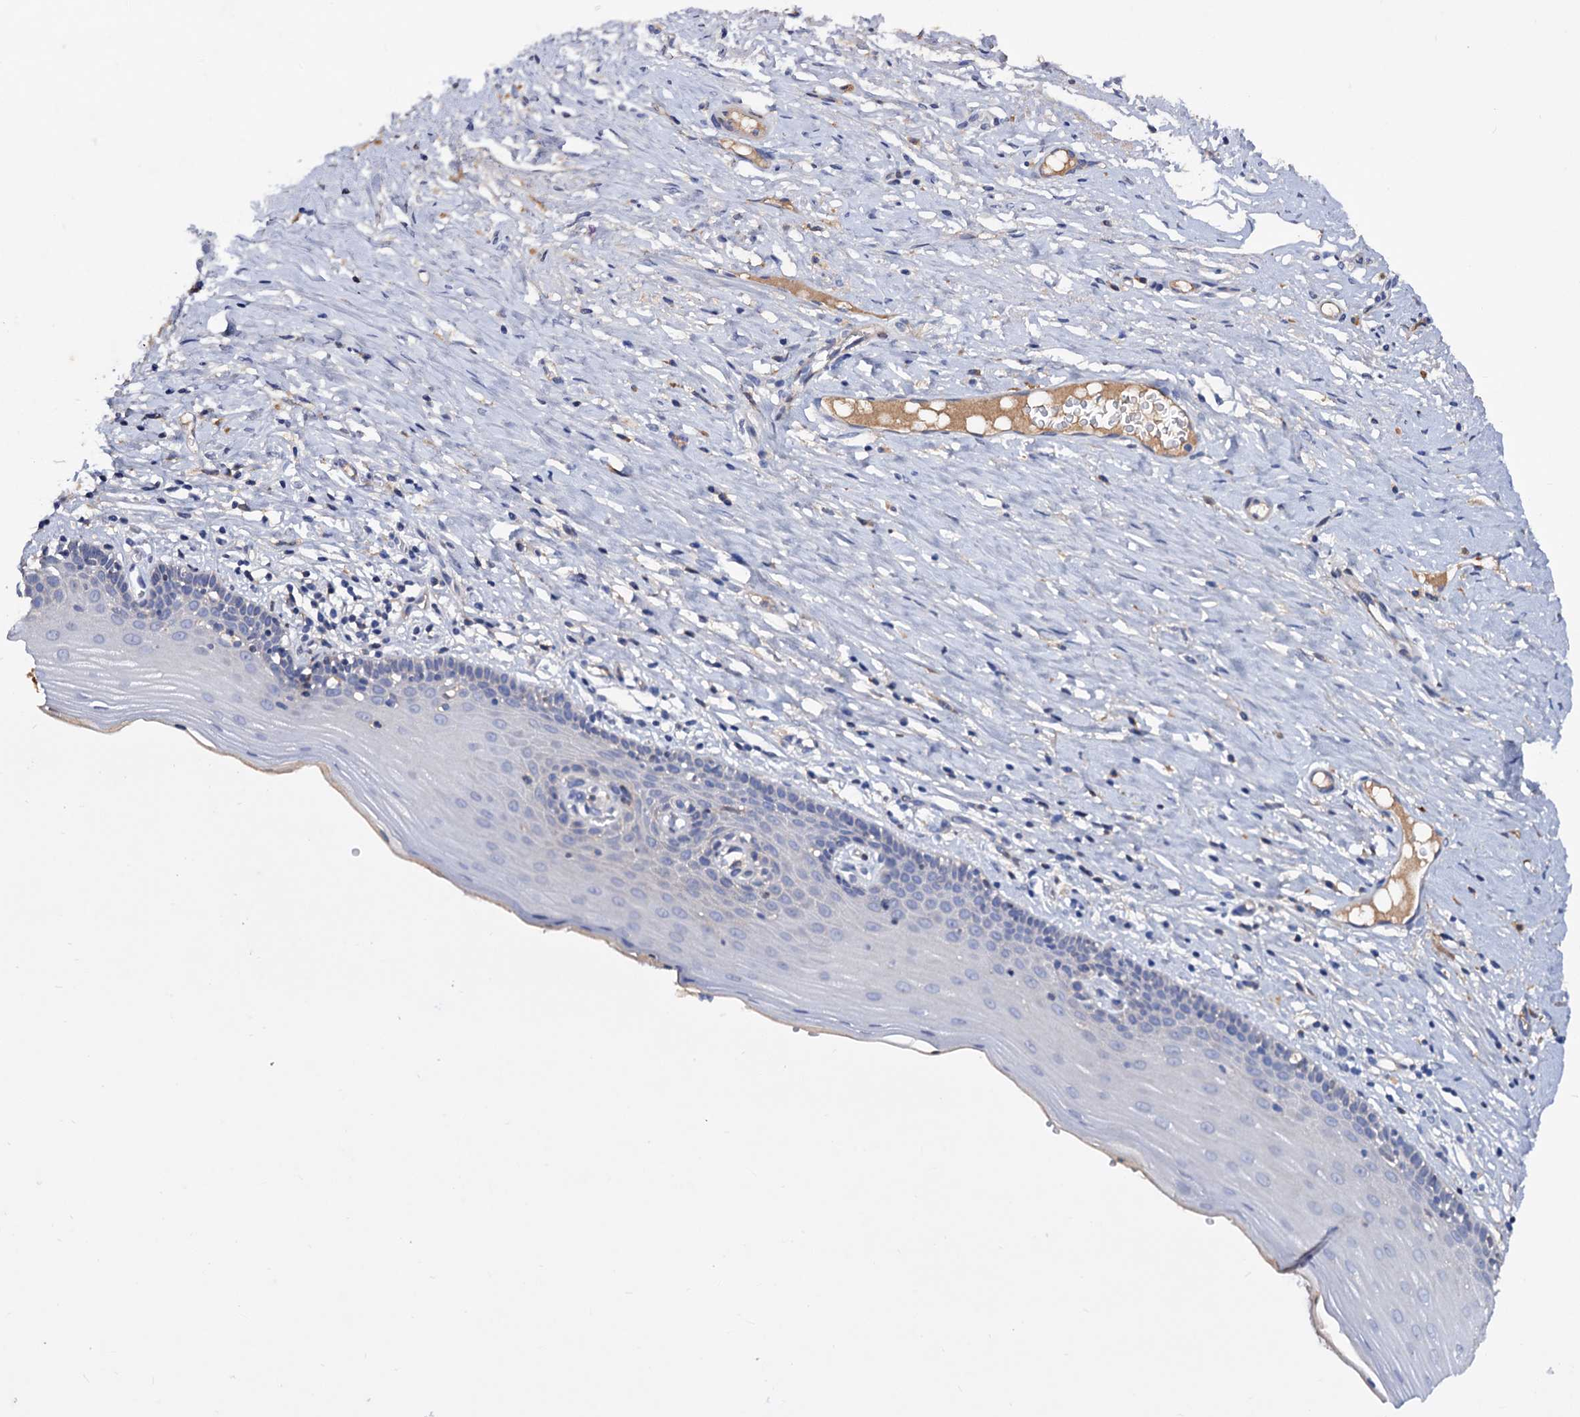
{"staining": {"intensity": "negative", "quantity": "none", "location": "none"}, "tissue": "cervix", "cell_type": "Glandular cells", "image_type": "normal", "snomed": [{"axis": "morphology", "description": "Normal tissue, NOS"}, {"axis": "topography", "description": "Cervix"}], "caption": "The image demonstrates no staining of glandular cells in unremarkable cervix.", "gene": "NPAS4", "patient": {"sex": "female", "age": 42}}